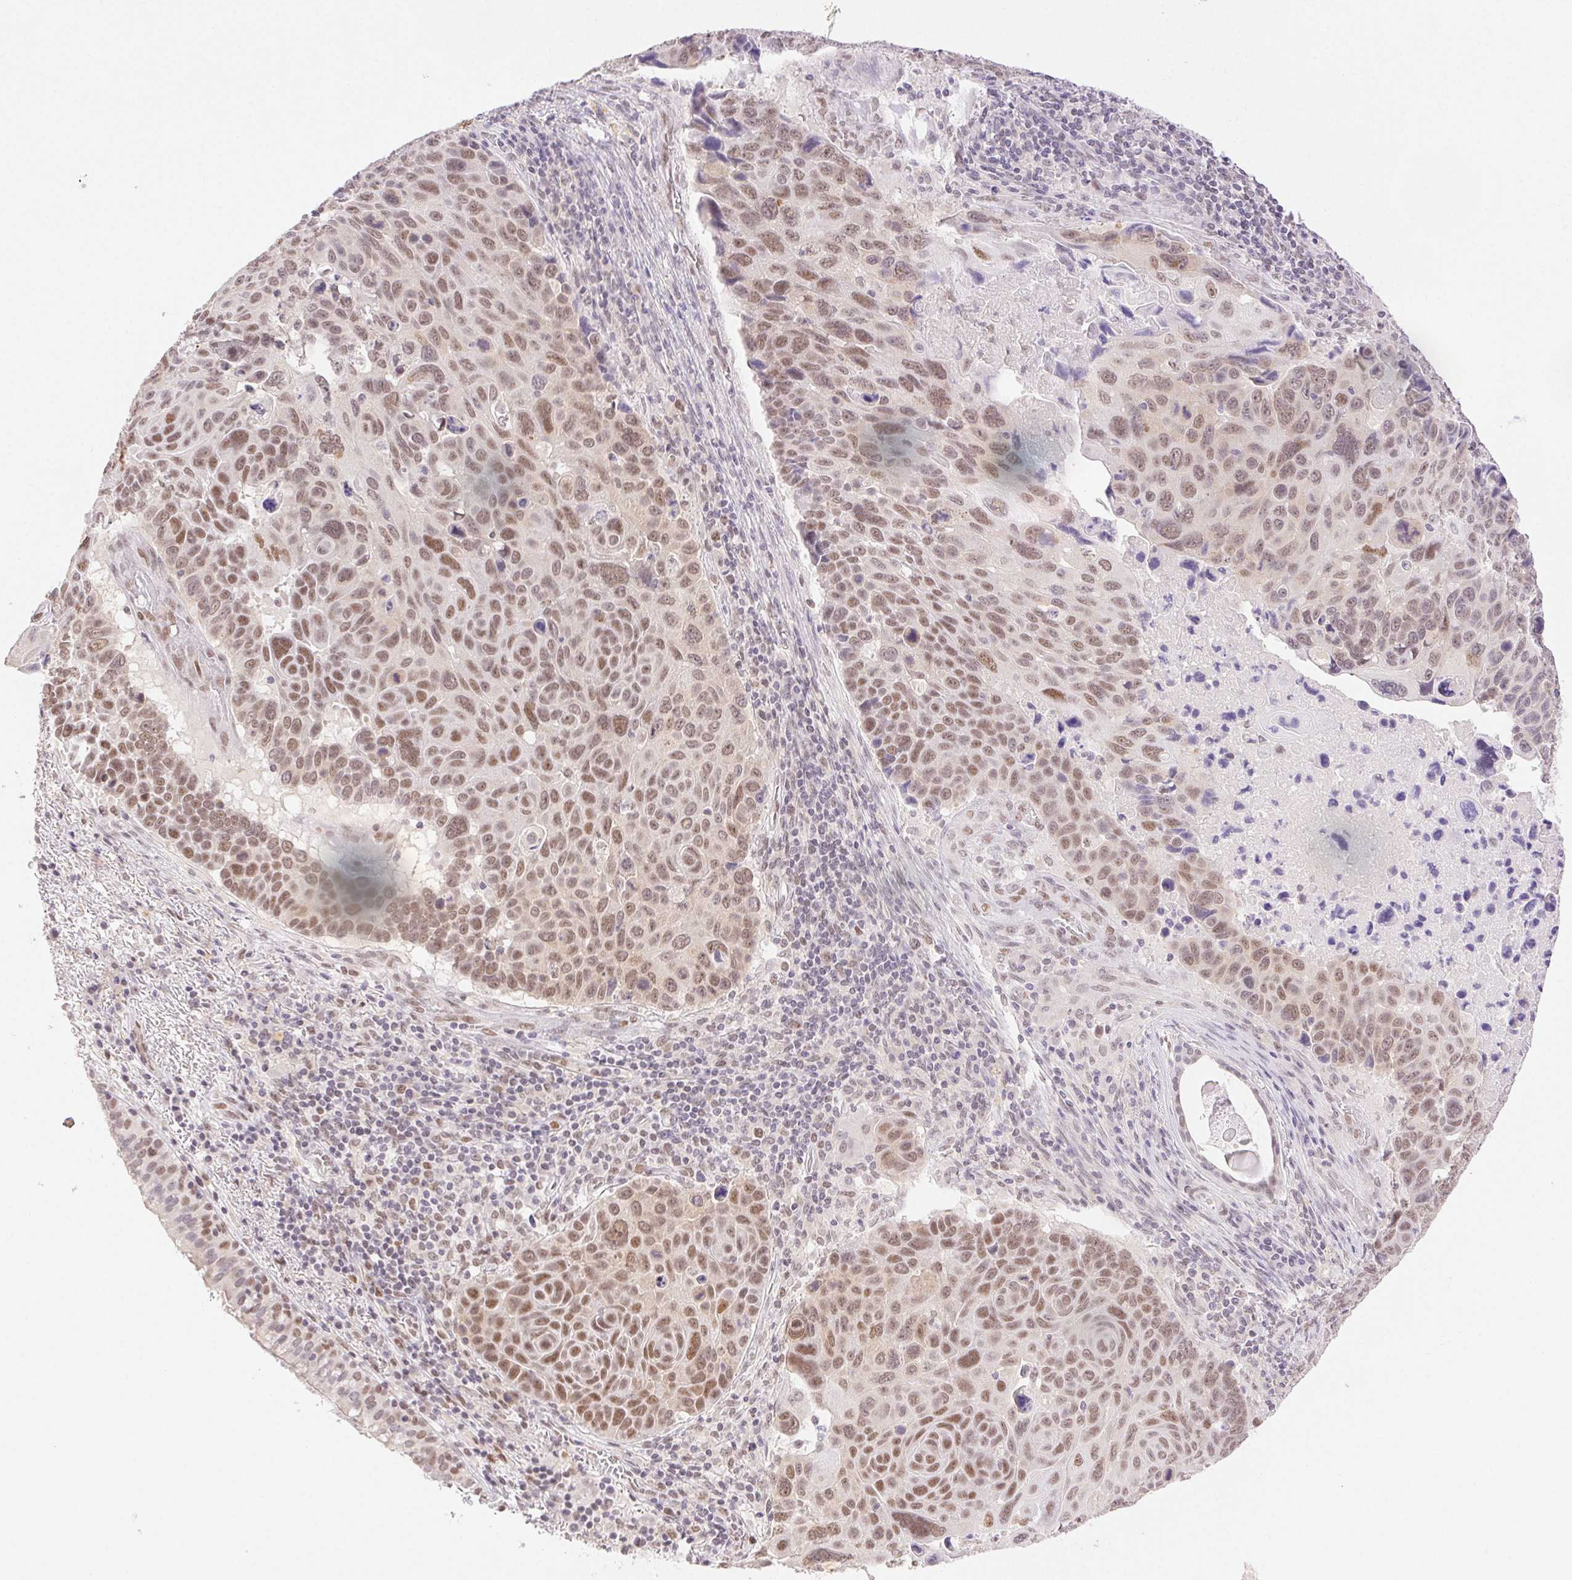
{"staining": {"intensity": "moderate", "quantity": ">75%", "location": "nuclear"}, "tissue": "lung cancer", "cell_type": "Tumor cells", "image_type": "cancer", "snomed": [{"axis": "morphology", "description": "Squamous cell carcinoma, NOS"}, {"axis": "topography", "description": "Lung"}], "caption": "Immunohistochemical staining of lung cancer (squamous cell carcinoma) shows medium levels of moderate nuclear staining in approximately >75% of tumor cells. (DAB IHC, brown staining for protein, blue staining for nuclei).", "gene": "H2AZ2", "patient": {"sex": "male", "age": 68}}